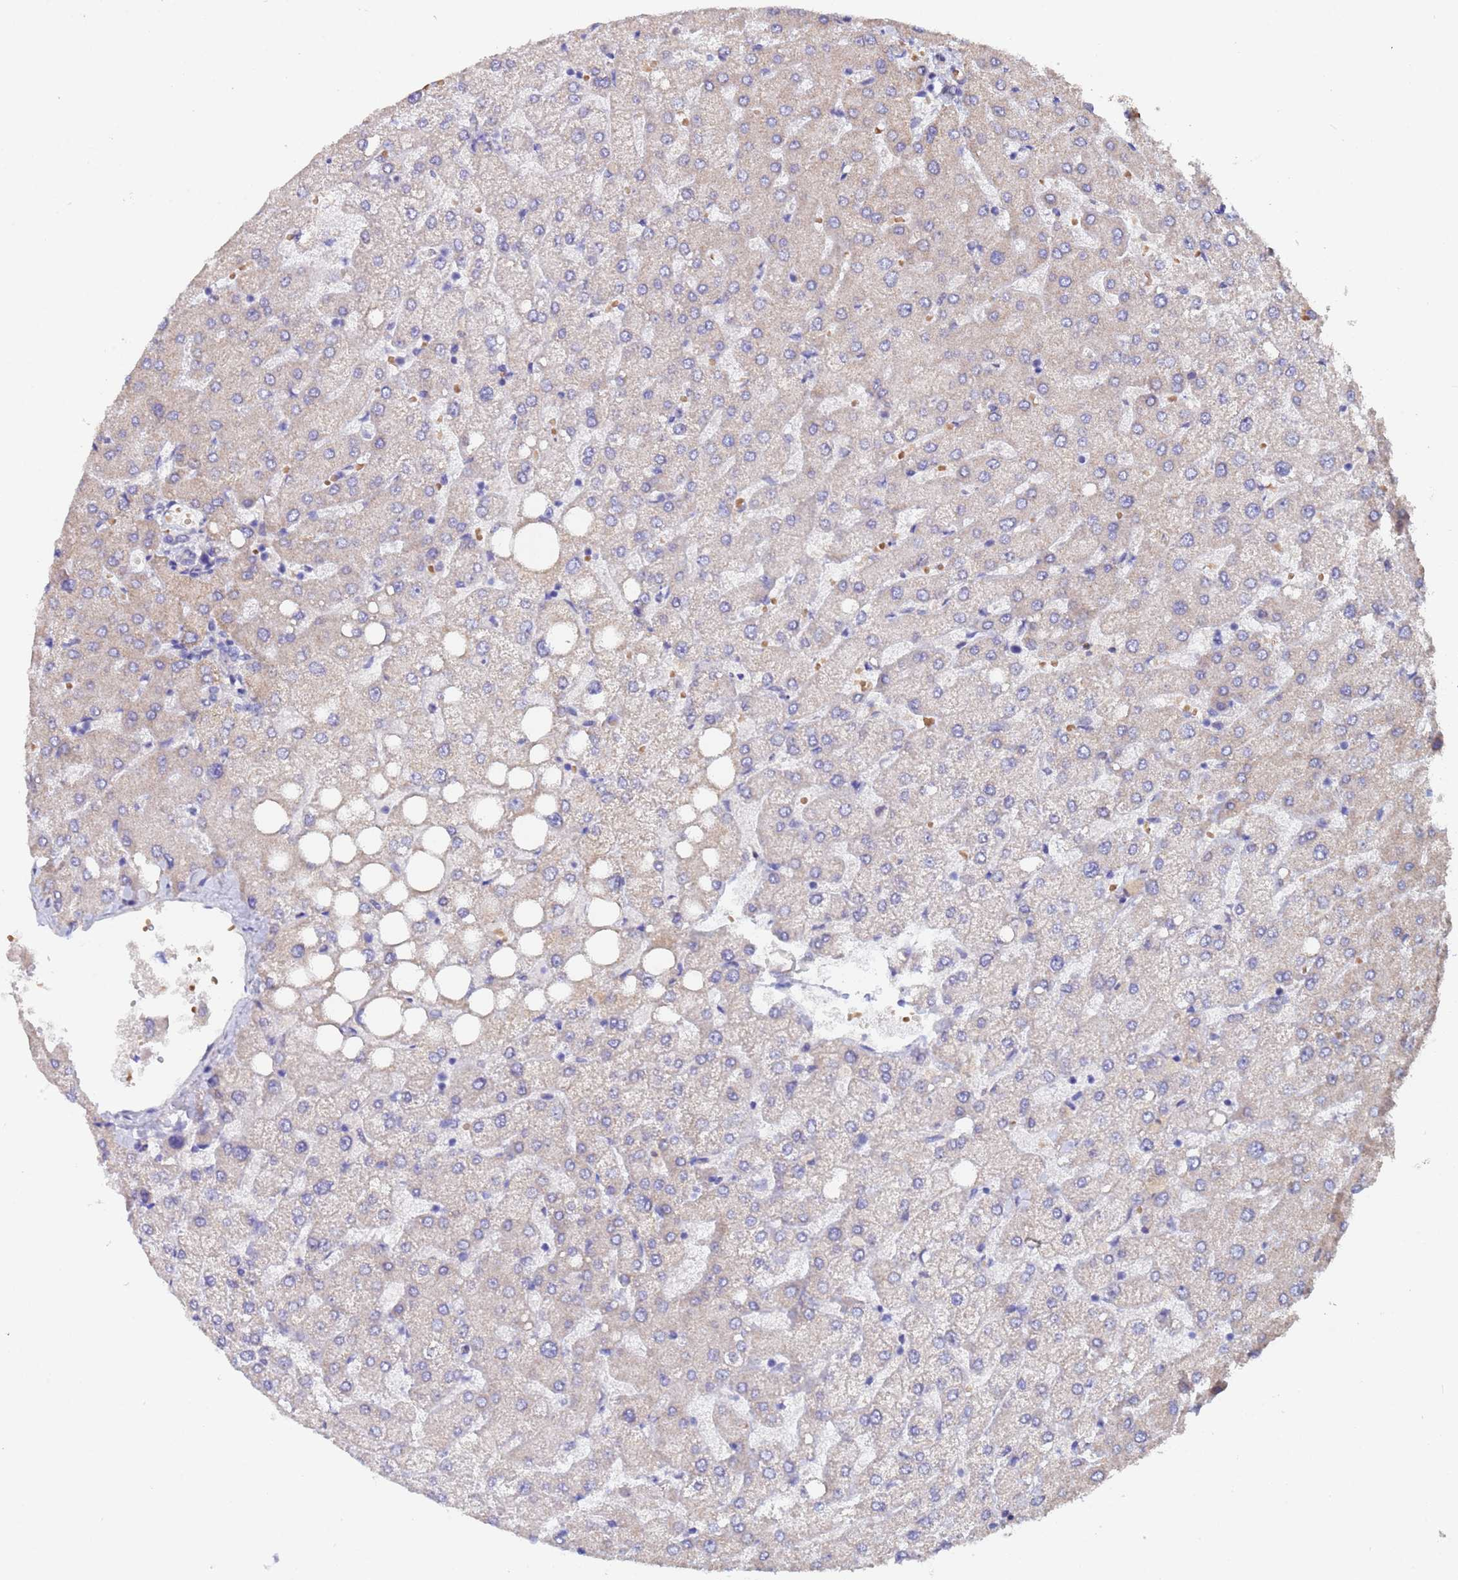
{"staining": {"intensity": "negative", "quantity": "none", "location": "none"}, "tissue": "liver", "cell_type": "Cholangiocytes", "image_type": "normal", "snomed": [{"axis": "morphology", "description": "Normal tissue, NOS"}, {"axis": "topography", "description": "Liver"}], "caption": "Cholangiocytes are negative for brown protein staining in normal liver. Brightfield microscopy of IHC stained with DAB (brown) and hematoxylin (blue), captured at high magnification.", "gene": "IHO1", "patient": {"sex": "female", "age": 54}}